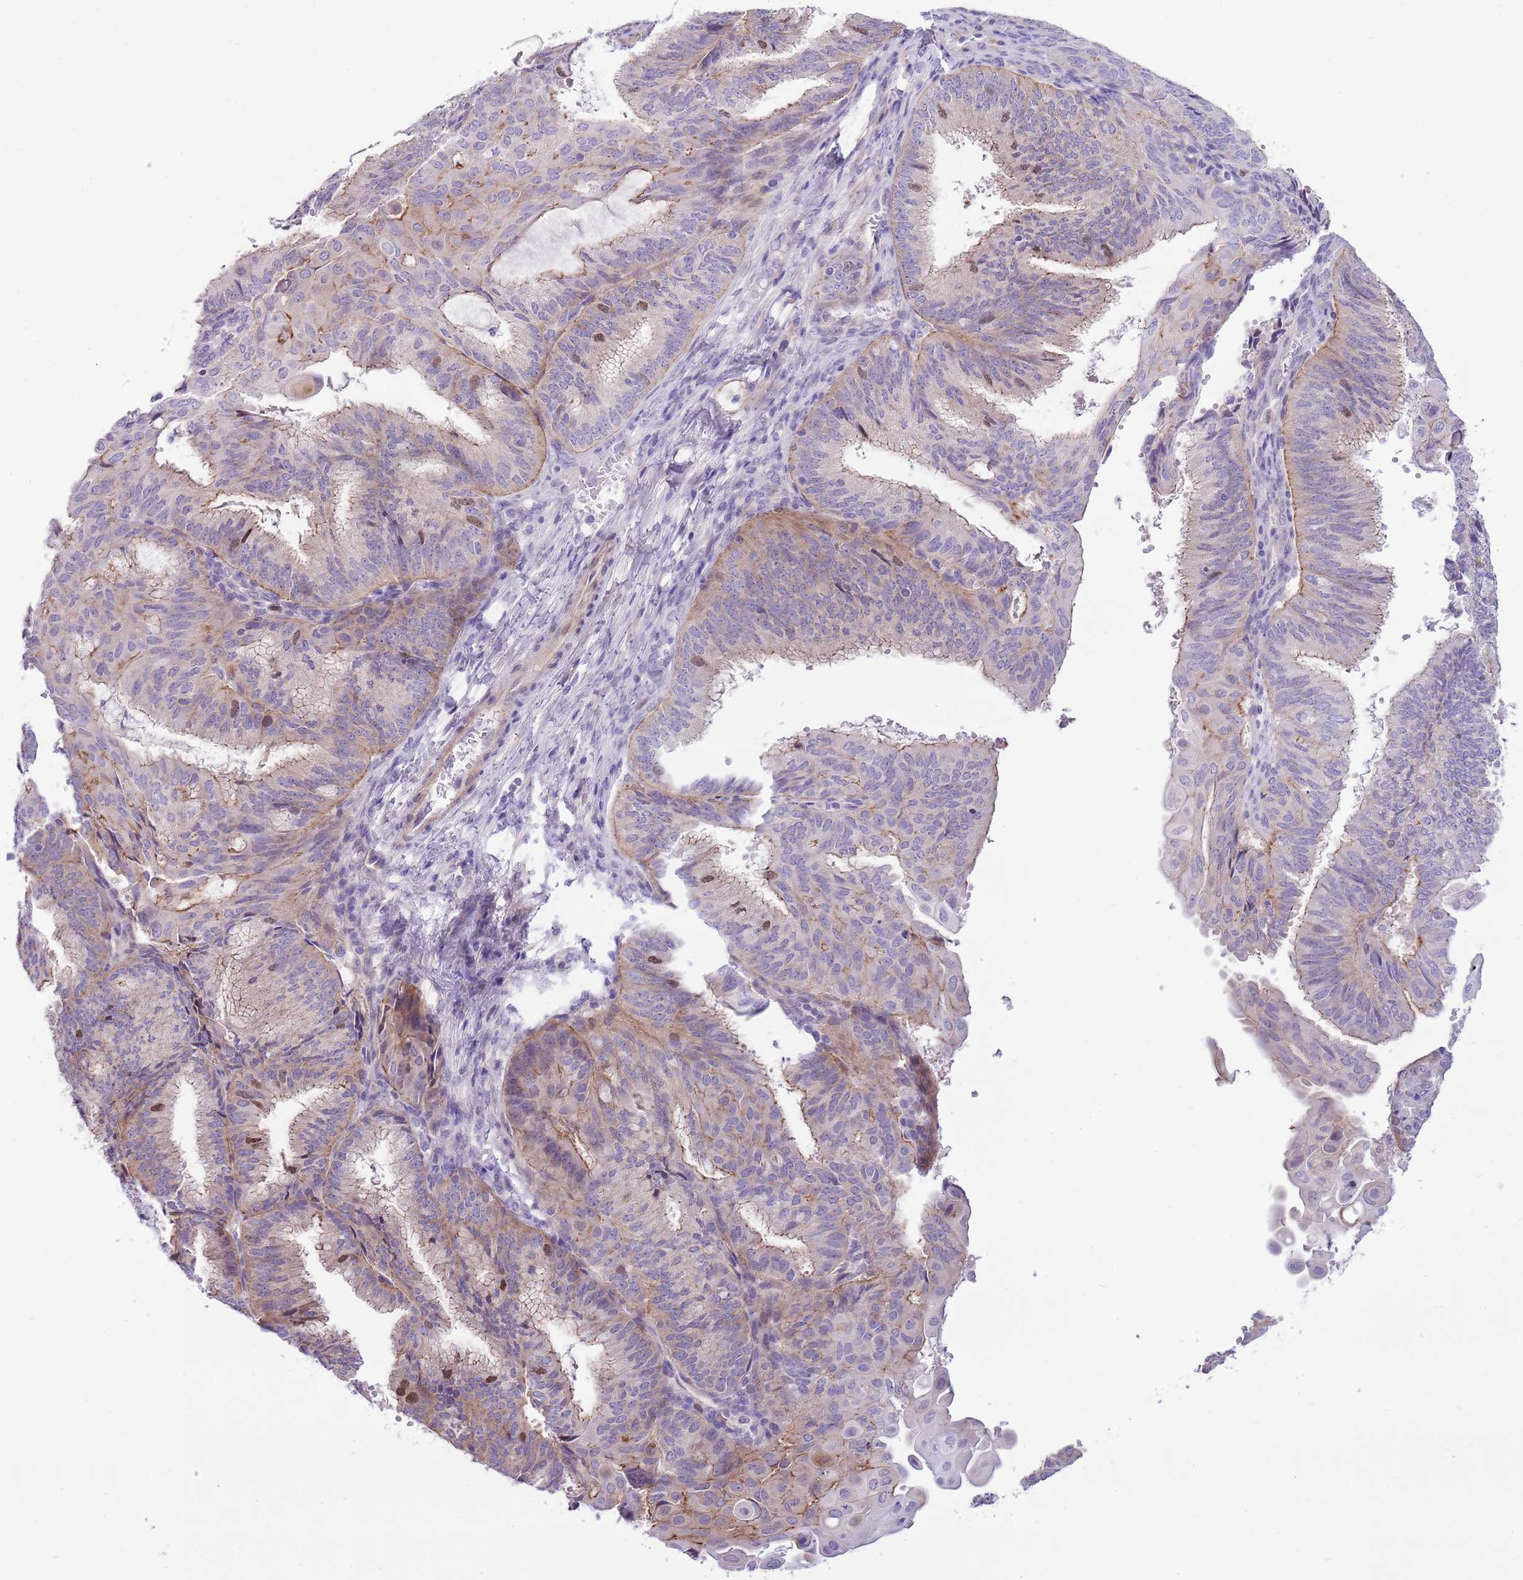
{"staining": {"intensity": "moderate", "quantity": "<25%", "location": "cytoplasmic/membranous"}, "tissue": "endometrial cancer", "cell_type": "Tumor cells", "image_type": "cancer", "snomed": [{"axis": "morphology", "description": "Adenocarcinoma, NOS"}, {"axis": "topography", "description": "Endometrium"}], "caption": "This micrograph demonstrates endometrial cancer stained with immunohistochemistry to label a protein in brown. The cytoplasmic/membranous of tumor cells show moderate positivity for the protein. Nuclei are counter-stained blue.", "gene": "FBRSL1", "patient": {"sex": "female", "age": 49}}